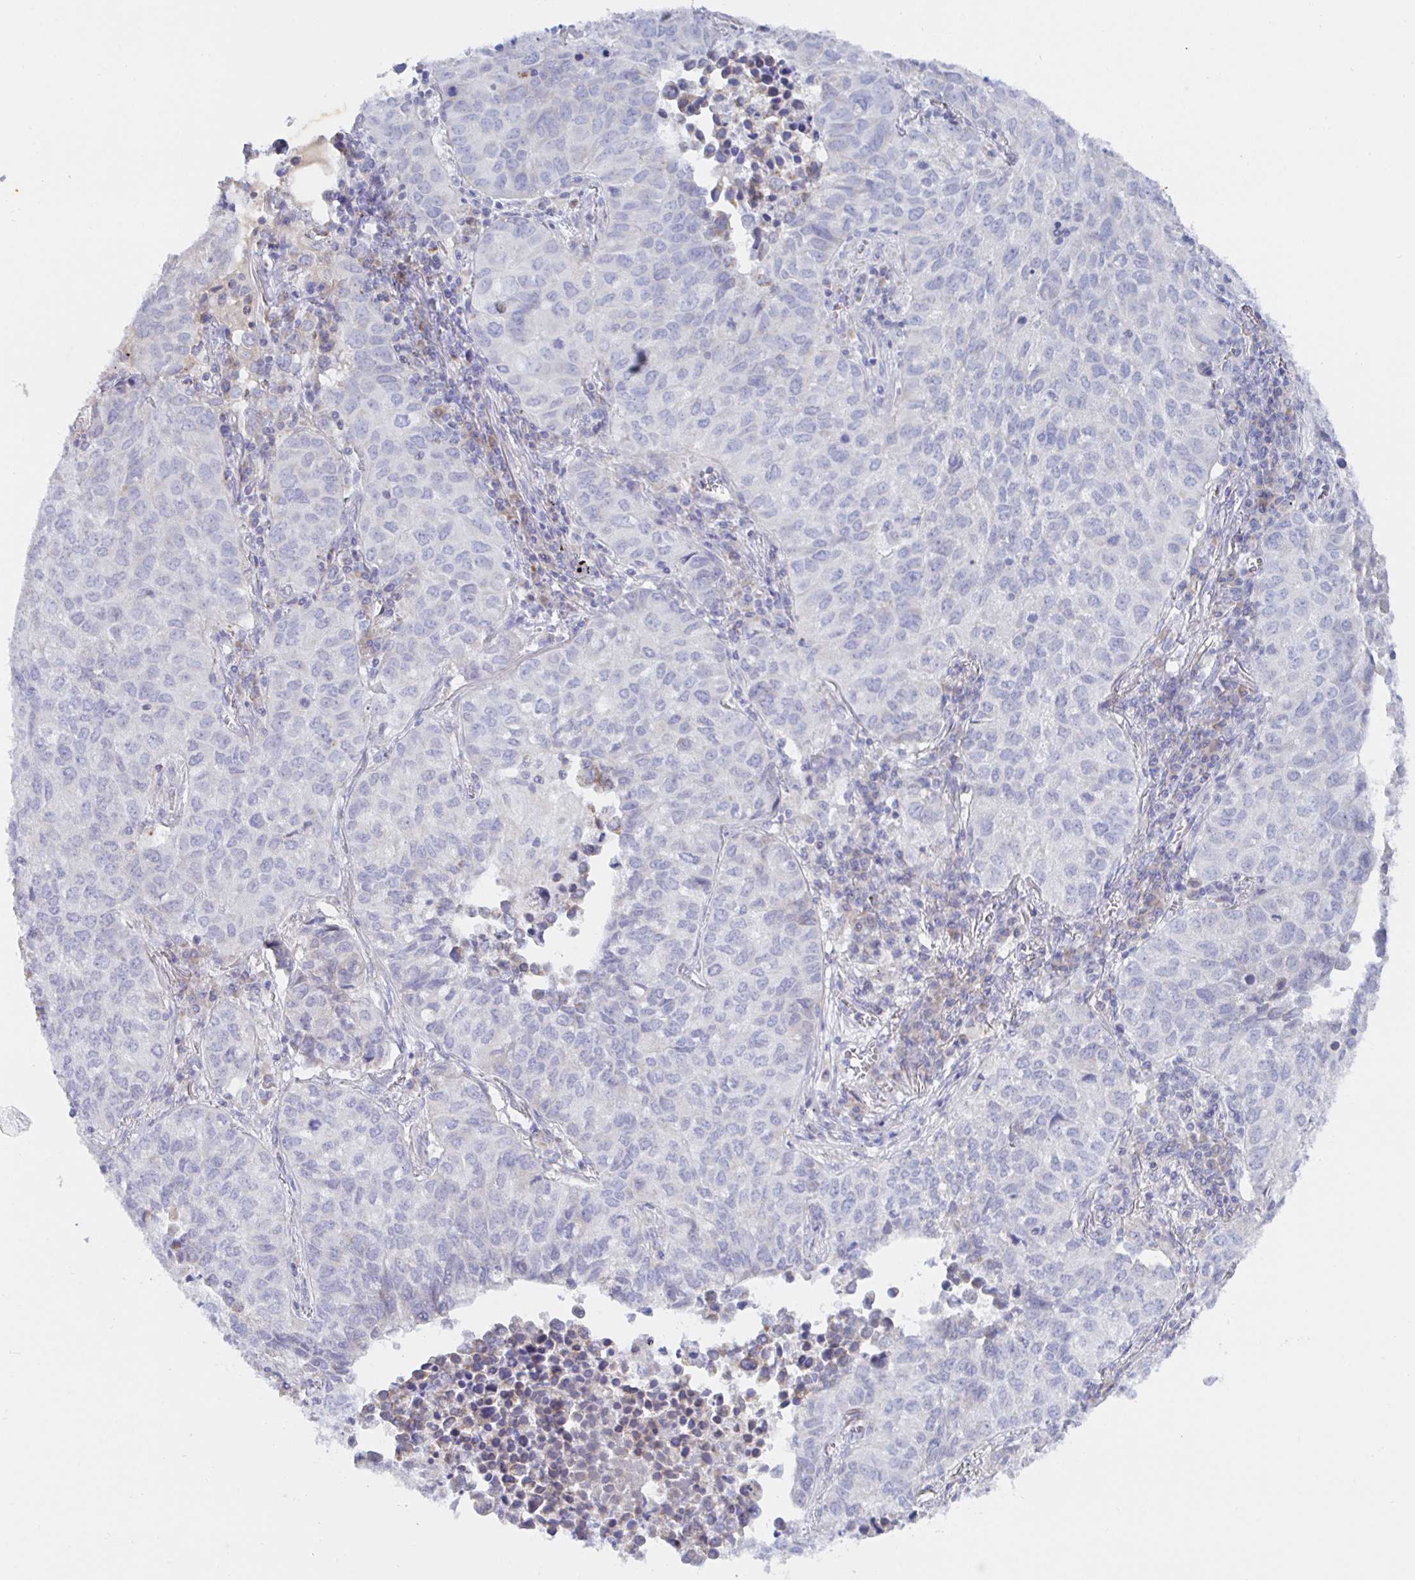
{"staining": {"intensity": "negative", "quantity": "none", "location": "none"}, "tissue": "lung cancer", "cell_type": "Tumor cells", "image_type": "cancer", "snomed": [{"axis": "morphology", "description": "Adenocarcinoma, NOS"}, {"axis": "topography", "description": "Lung"}], "caption": "An image of lung adenocarcinoma stained for a protein exhibits no brown staining in tumor cells. Brightfield microscopy of immunohistochemistry (IHC) stained with DAB (3,3'-diaminobenzidine) (brown) and hematoxylin (blue), captured at high magnification.", "gene": "SYNGR4", "patient": {"sex": "female", "age": 50}}